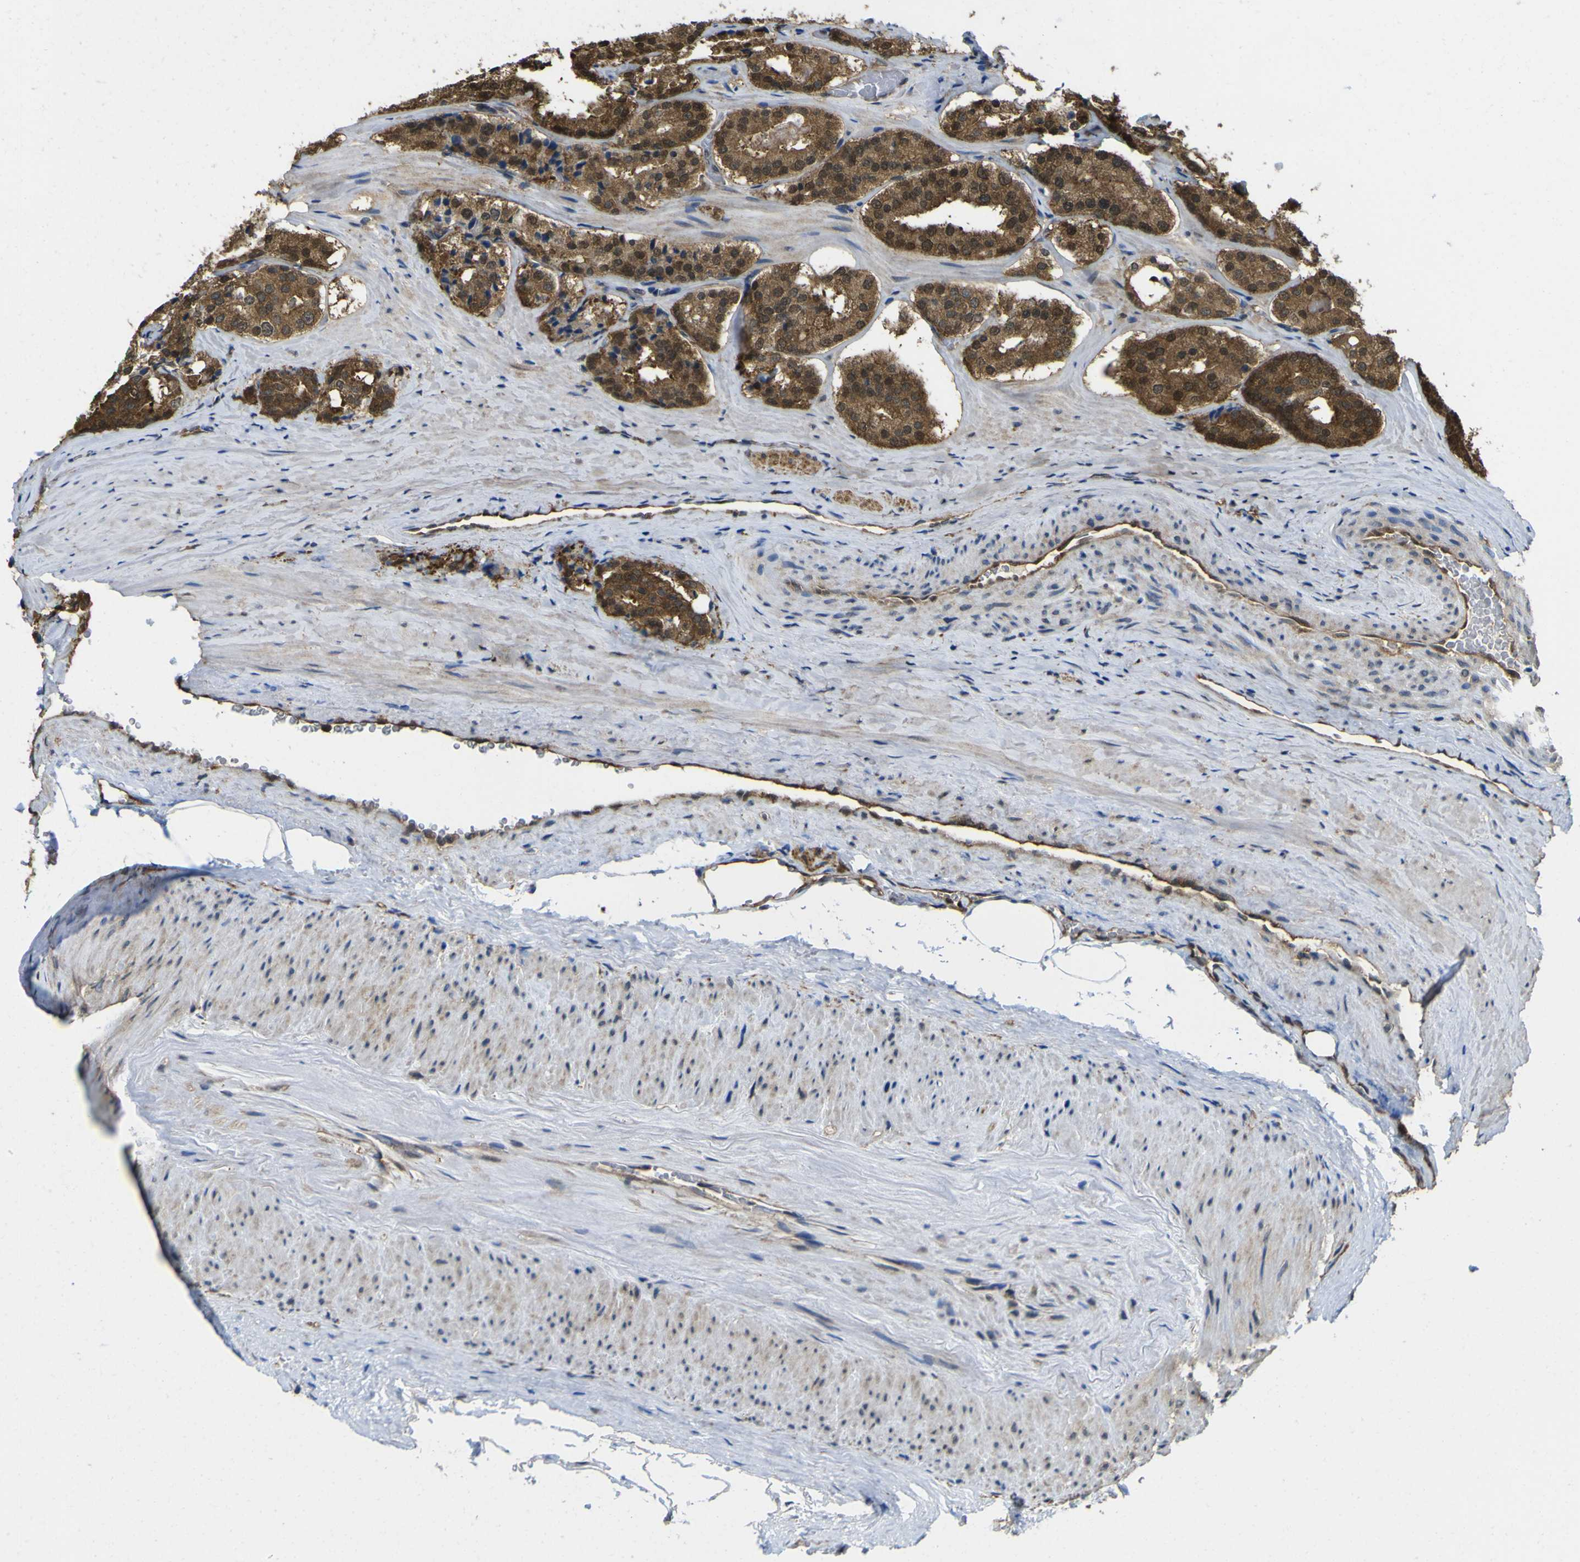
{"staining": {"intensity": "strong", "quantity": ">75%", "location": "cytoplasmic/membranous,nuclear"}, "tissue": "prostate cancer", "cell_type": "Tumor cells", "image_type": "cancer", "snomed": [{"axis": "morphology", "description": "Adenocarcinoma, High grade"}, {"axis": "topography", "description": "Prostate"}], "caption": "A brown stain shows strong cytoplasmic/membranous and nuclear staining of a protein in prostate cancer tumor cells.", "gene": "YWHAG", "patient": {"sex": "male", "age": 60}}